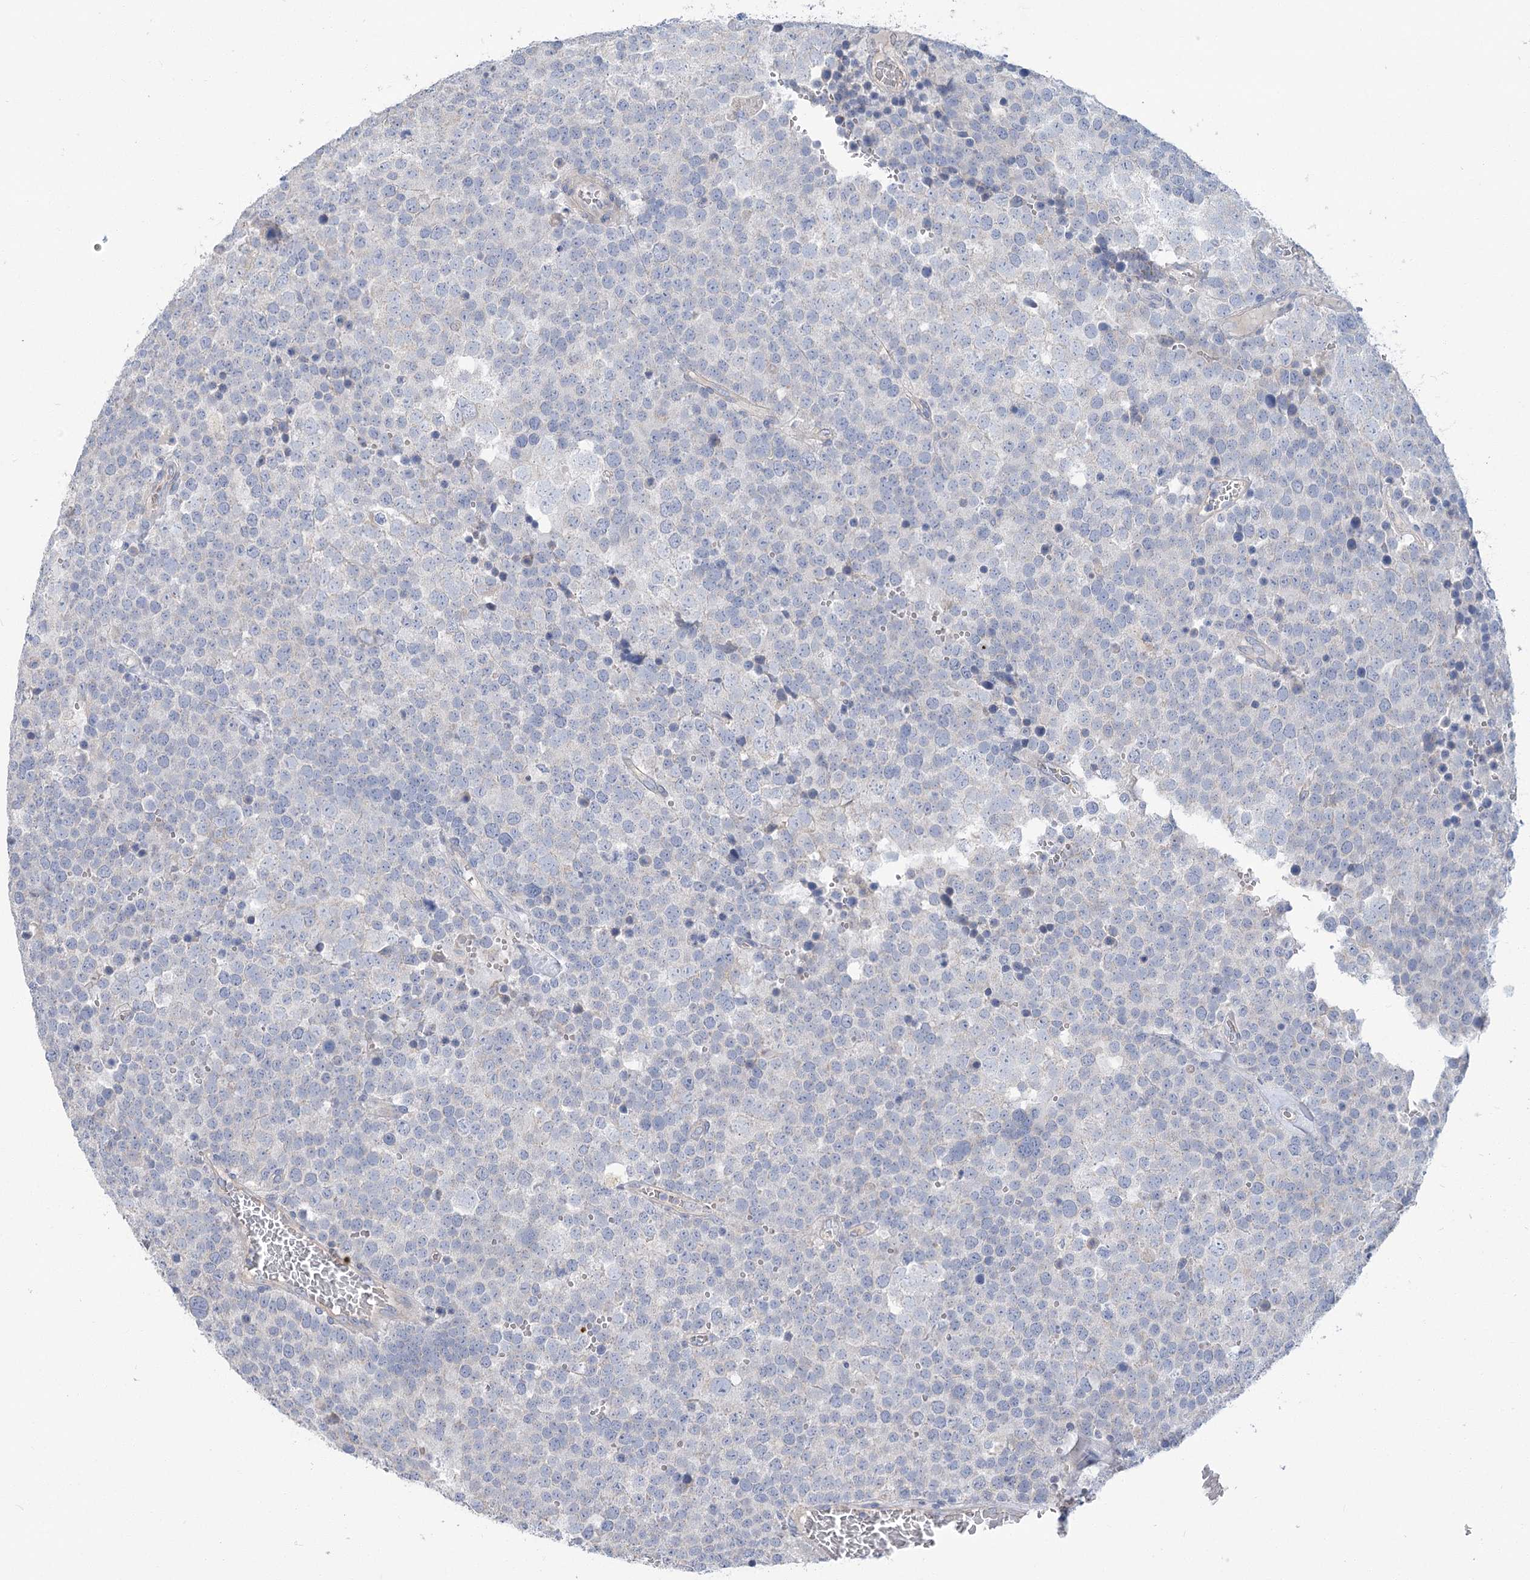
{"staining": {"intensity": "negative", "quantity": "none", "location": "none"}, "tissue": "testis cancer", "cell_type": "Tumor cells", "image_type": "cancer", "snomed": [{"axis": "morphology", "description": "Seminoma, NOS"}, {"axis": "topography", "description": "Testis"}], "caption": "An immunohistochemistry (IHC) histopathology image of testis cancer is shown. There is no staining in tumor cells of testis cancer.", "gene": "SLC9A3", "patient": {"sex": "male", "age": 71}}